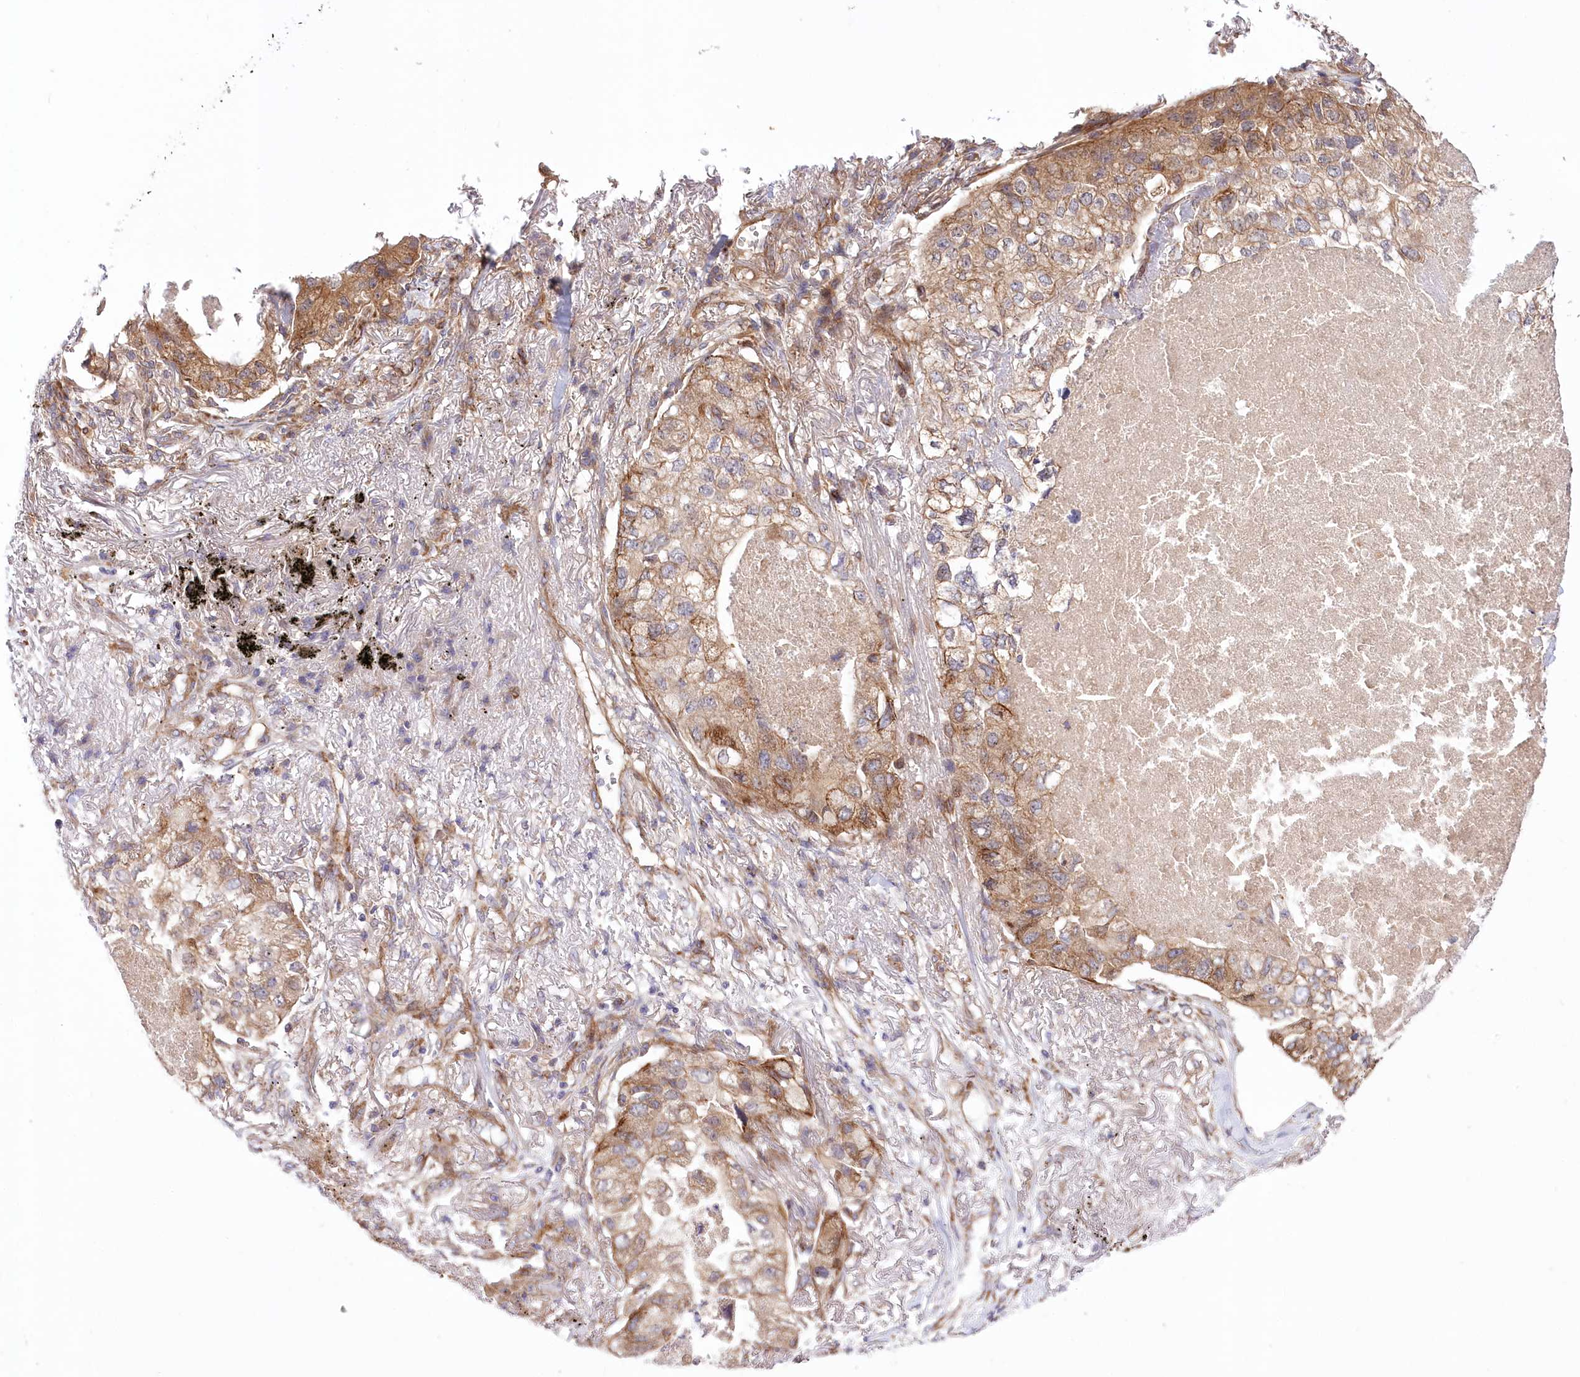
{"staining": {"intensity": "moderate", "quantity": ">75%", "location": "cytoplasmic/membranous"}, "tissue": "lung cancer", "cell_type": "Tumor cells", "image_type": "cancer", "snomed": [{"axis": "morphology", "description": "Adenocarcinoma, NOS"}, {"axis": "topography", "description": "Lung"}], "caption": "Protein staining displays moderate cytoplasmic/membranous staining in approximately >75% of tumor cells in lung cancer (adenocarcinoma).", "gene": "TRUB1", "patient": {"sex": "male", "age": 65}}